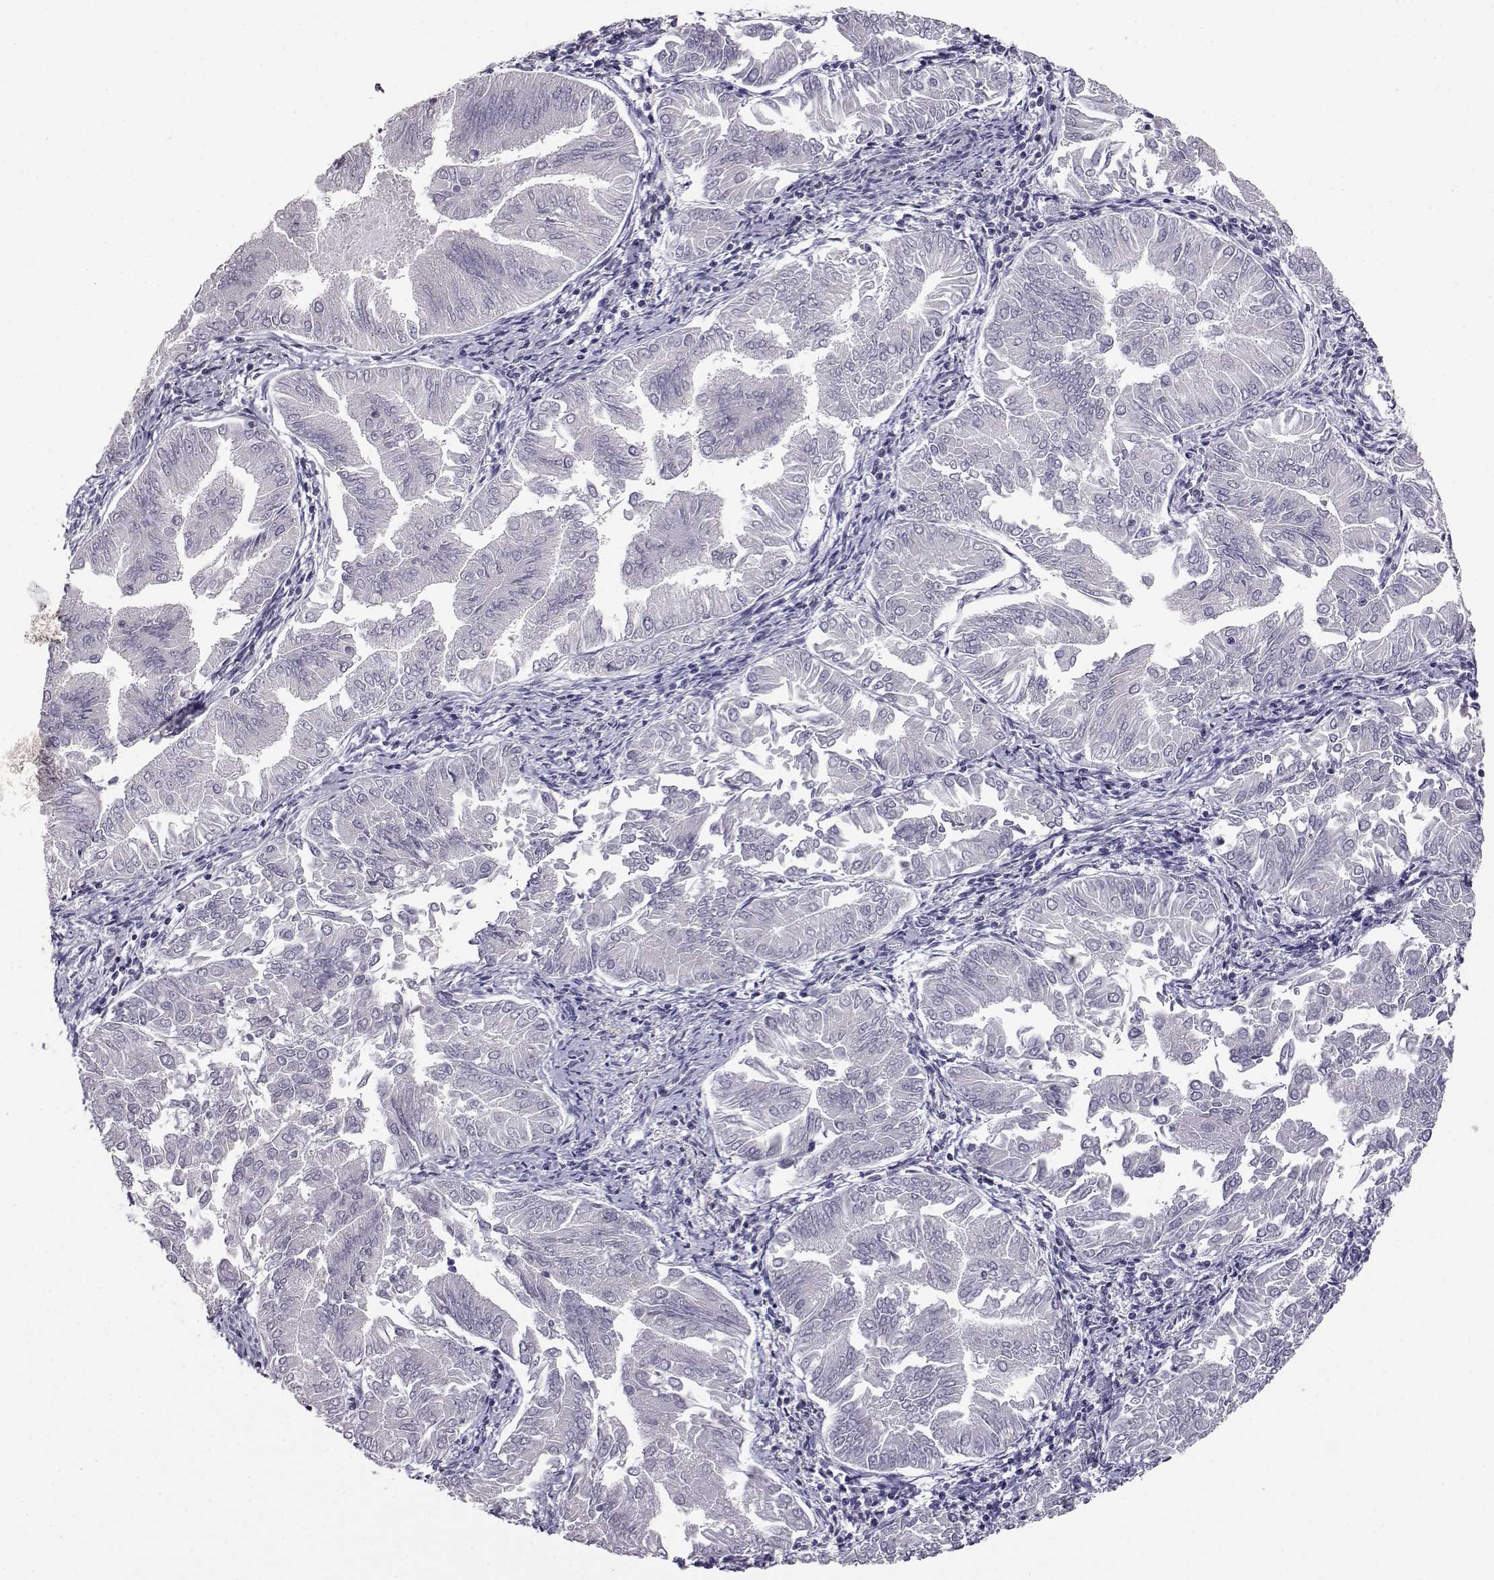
{"staining": {"intensity": "negative", "quantity": "none", "location": "none"}, "tissue": "endometrial cancer", "cell_type": "Tumor cells", "image_type": "cancer", "snomed": [{"axis": "morphology", "description": "Adenocarcinoma, NOS"}, {"axis": "topography", "description": "Endometrium"}], "caption": "An image of endometrial cancer stained for a protein exhibits no brown staining in tumor cells. Nuclei are stained in blue.", "gene": "AKR1B1", "patient": {"sex": "female", "age": 53}}